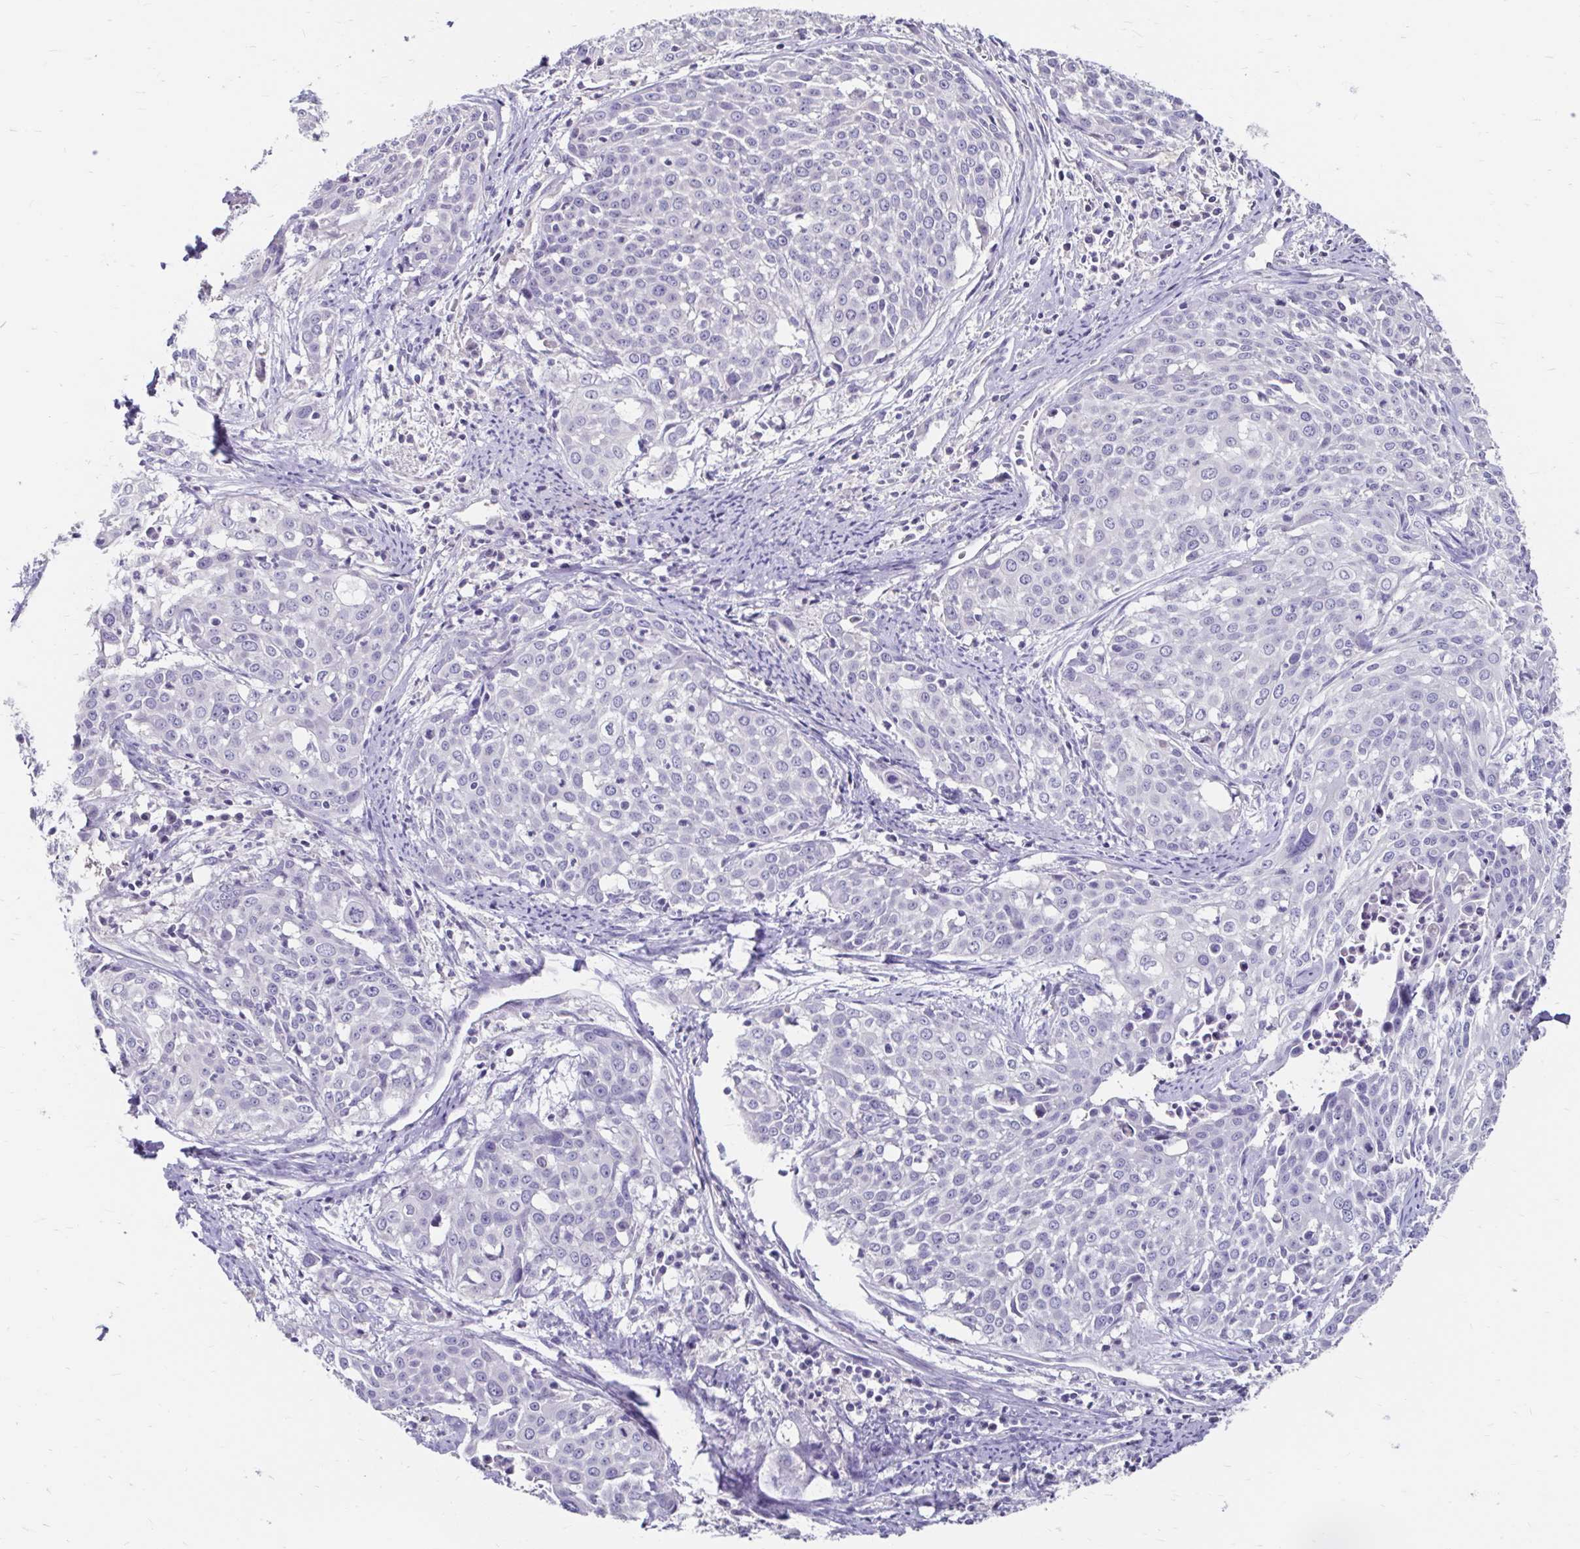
{"staining": {"intensity": "negative", "quantity": "none", "location": "none"}, "tissue": "cervical cancer", "cell_type": "Tumor cells", "image_type": "cancer", "snomed": [{"axis": "morphology", "description": "Squamous cell carcinoma, NOS"}, {"axis": "topography", "description": "Cervix"}], "caption": "Tumor cells are negative for brown protein staining in cervical squamous cell carcinoma.", "gene": "SCG3", "patient": {"sex": "female", "age": 39}}